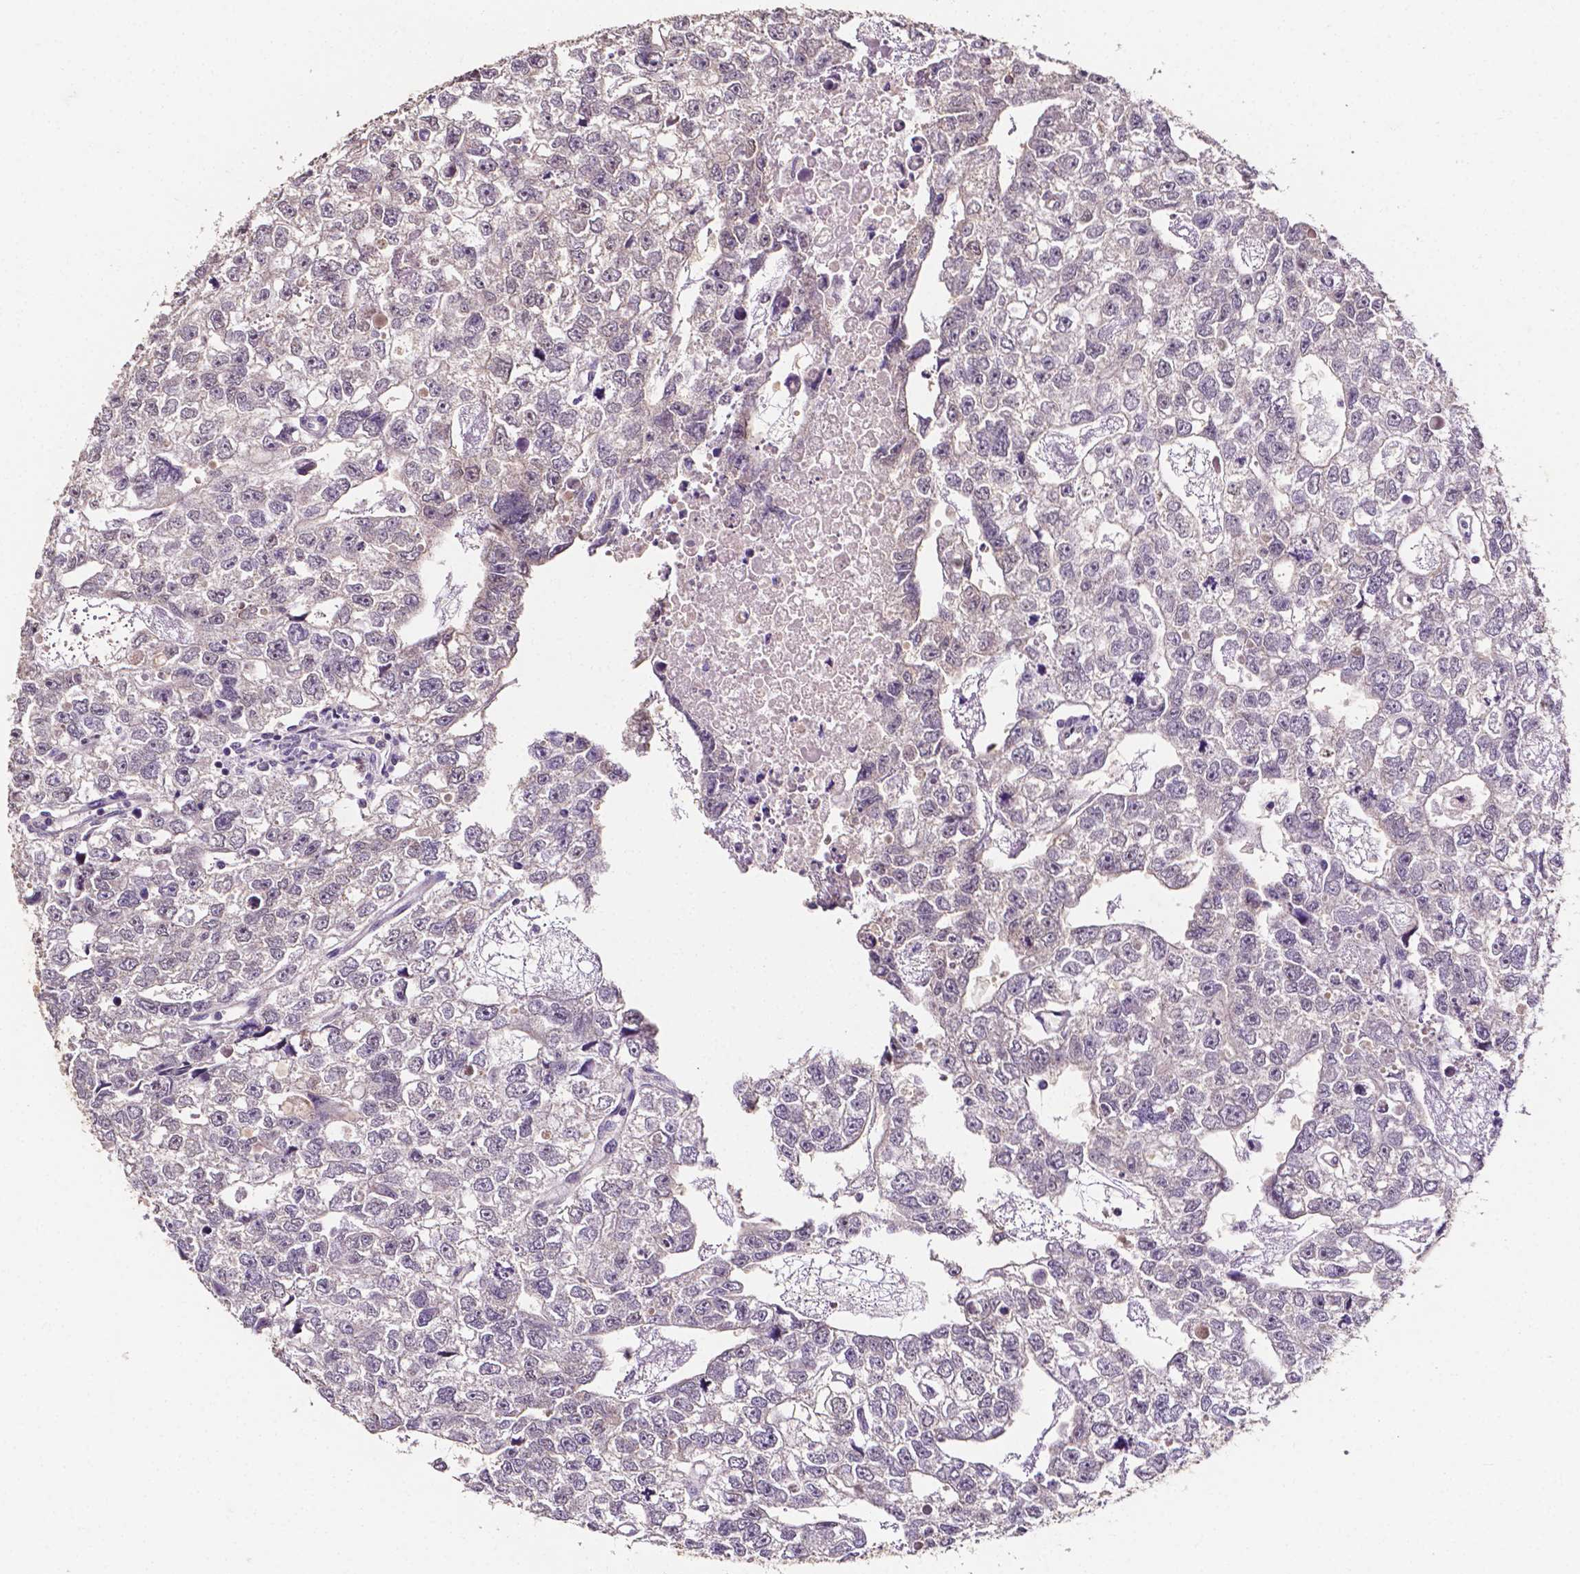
{"staining": {"intensity": "negative", "quantity": "none", "location": "none"}, "tissue": "testis cancer", "cell_type": "Tumor cells", "image_type": "cancer", "snomed": [{"axis": "morphology", "description": "Carcinoma, Embryonal, NOS"}, {"axis": "morphology", "description": "Teratoma, malignant, NOS"}, {"axis": "topography", "description": "Testis"}], "caption": "DAB (3,3'-diaminobenzidine) immunohistochemical staining of testis cancer shows no significant staining in tumor cells.", "gene": "PSAT1", "patient": {"sex": "male", "age": 44}}